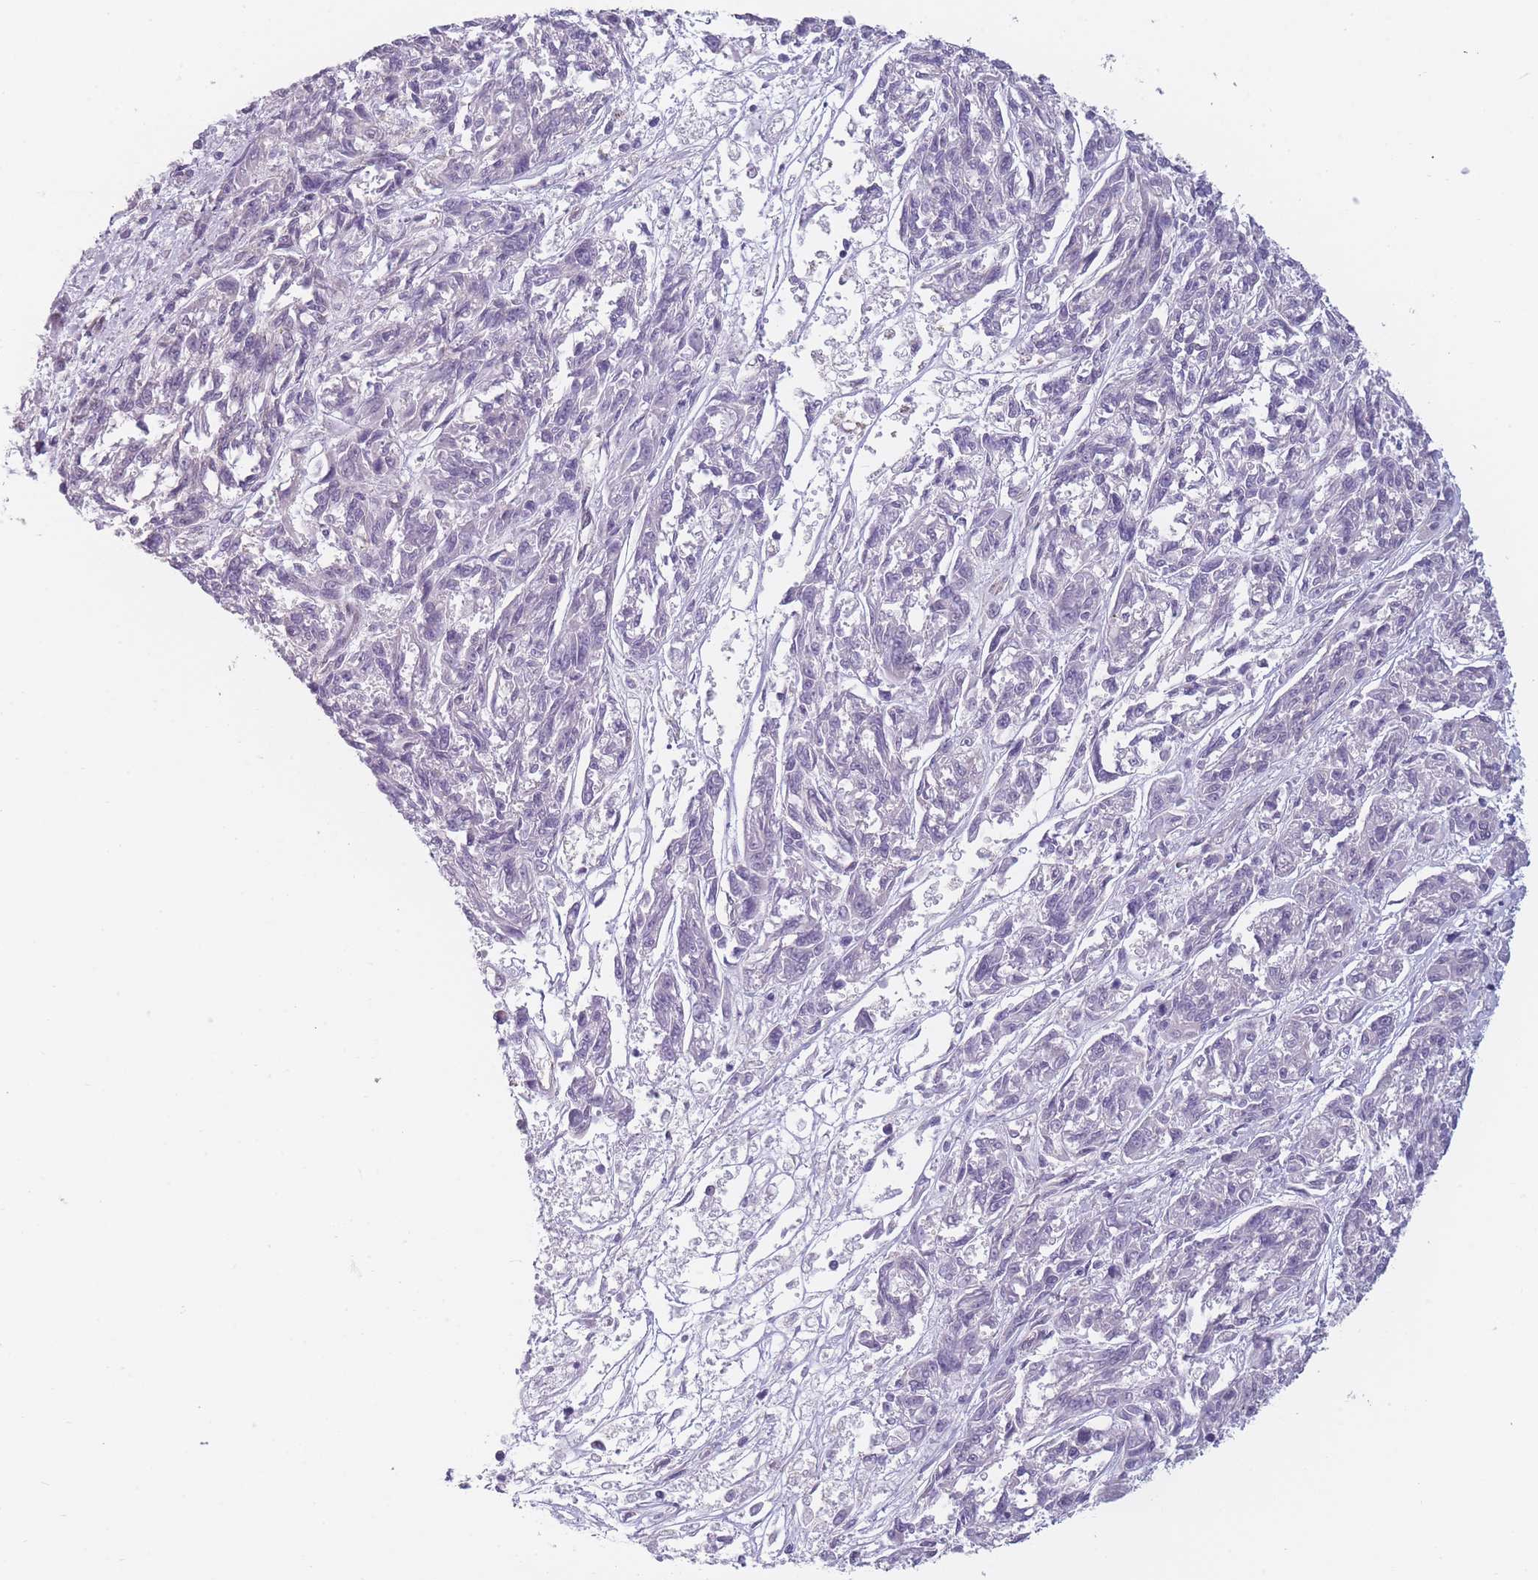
{"staining": {"intensity": "negative", "quantity": "none", "location": "none"}, "tissue": "melanoma", "cell_type": "Tumor cells", "image_type": "cancer", "snomed": [{"axis": "morphology", "description": "Malignant melanoma, NOS"}, {"axis": "topography", "description": "Skin"}], "caption": "Tumor cells are negative for brown protein staining in malignant melanoma.", "gene": "OR6B3", "patient": {"sex": "male", "age": 53}}